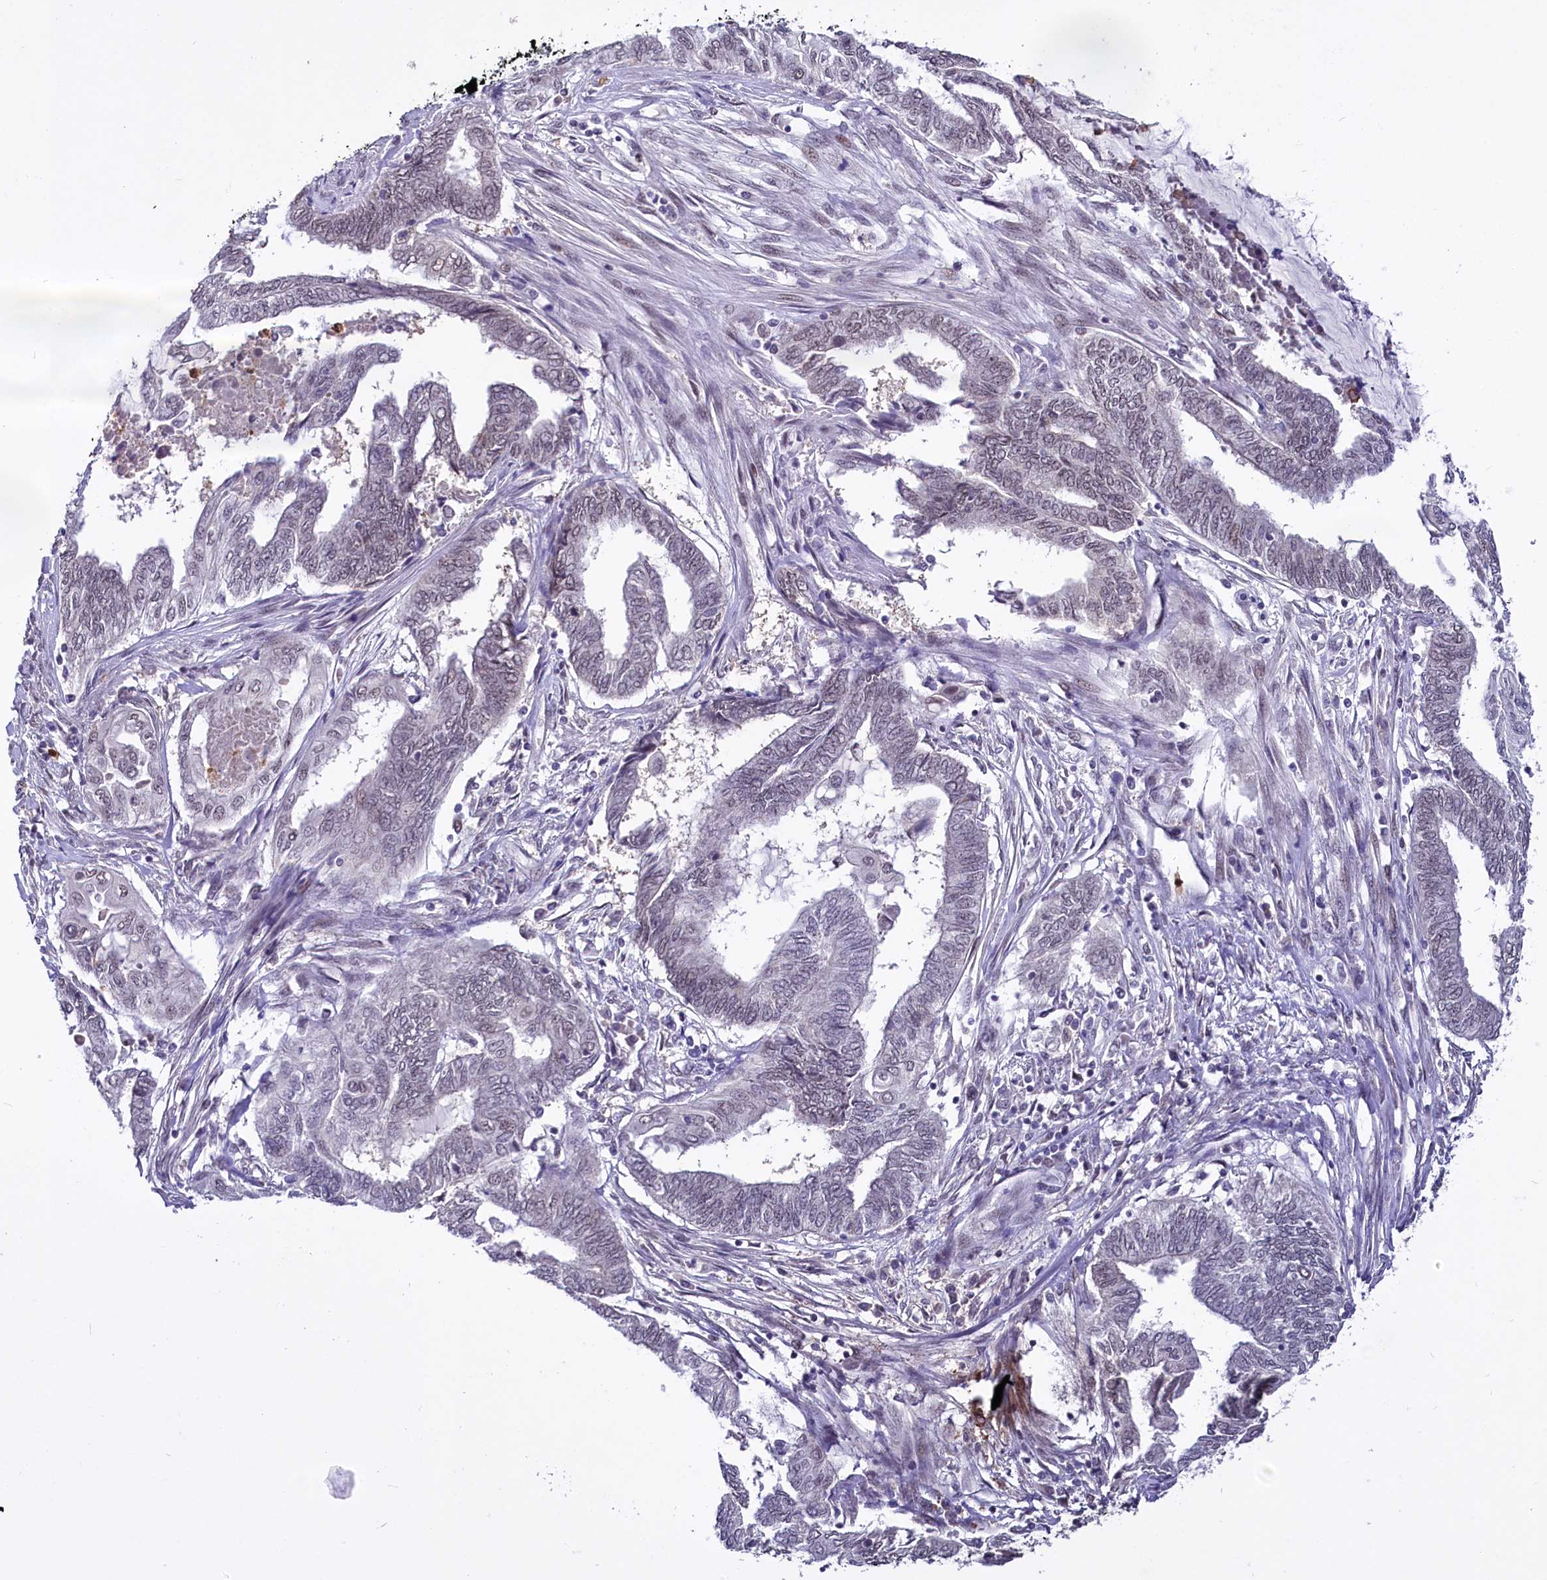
{"staining": {"intensity": "negative", "quantity": "none", "location": "none"}, "tissue": "endometrial cancer", "cell_type": "Tumor cells", "image_type": "cancer", "snomed": [{"axis": "morphology", "description": "Adenocarcinoma, NOS"}, {"axis": "topography", "description": "Uterus"}, {"axis": "topography", "description": "Endometrium"}], "caption": "Photomicrograph shows no significant protein staining in tumor cells of endometrial cancer (adenocarcinoma).", "gene": "SCAF11", "patient": {"sex": "female", "age": 70}}